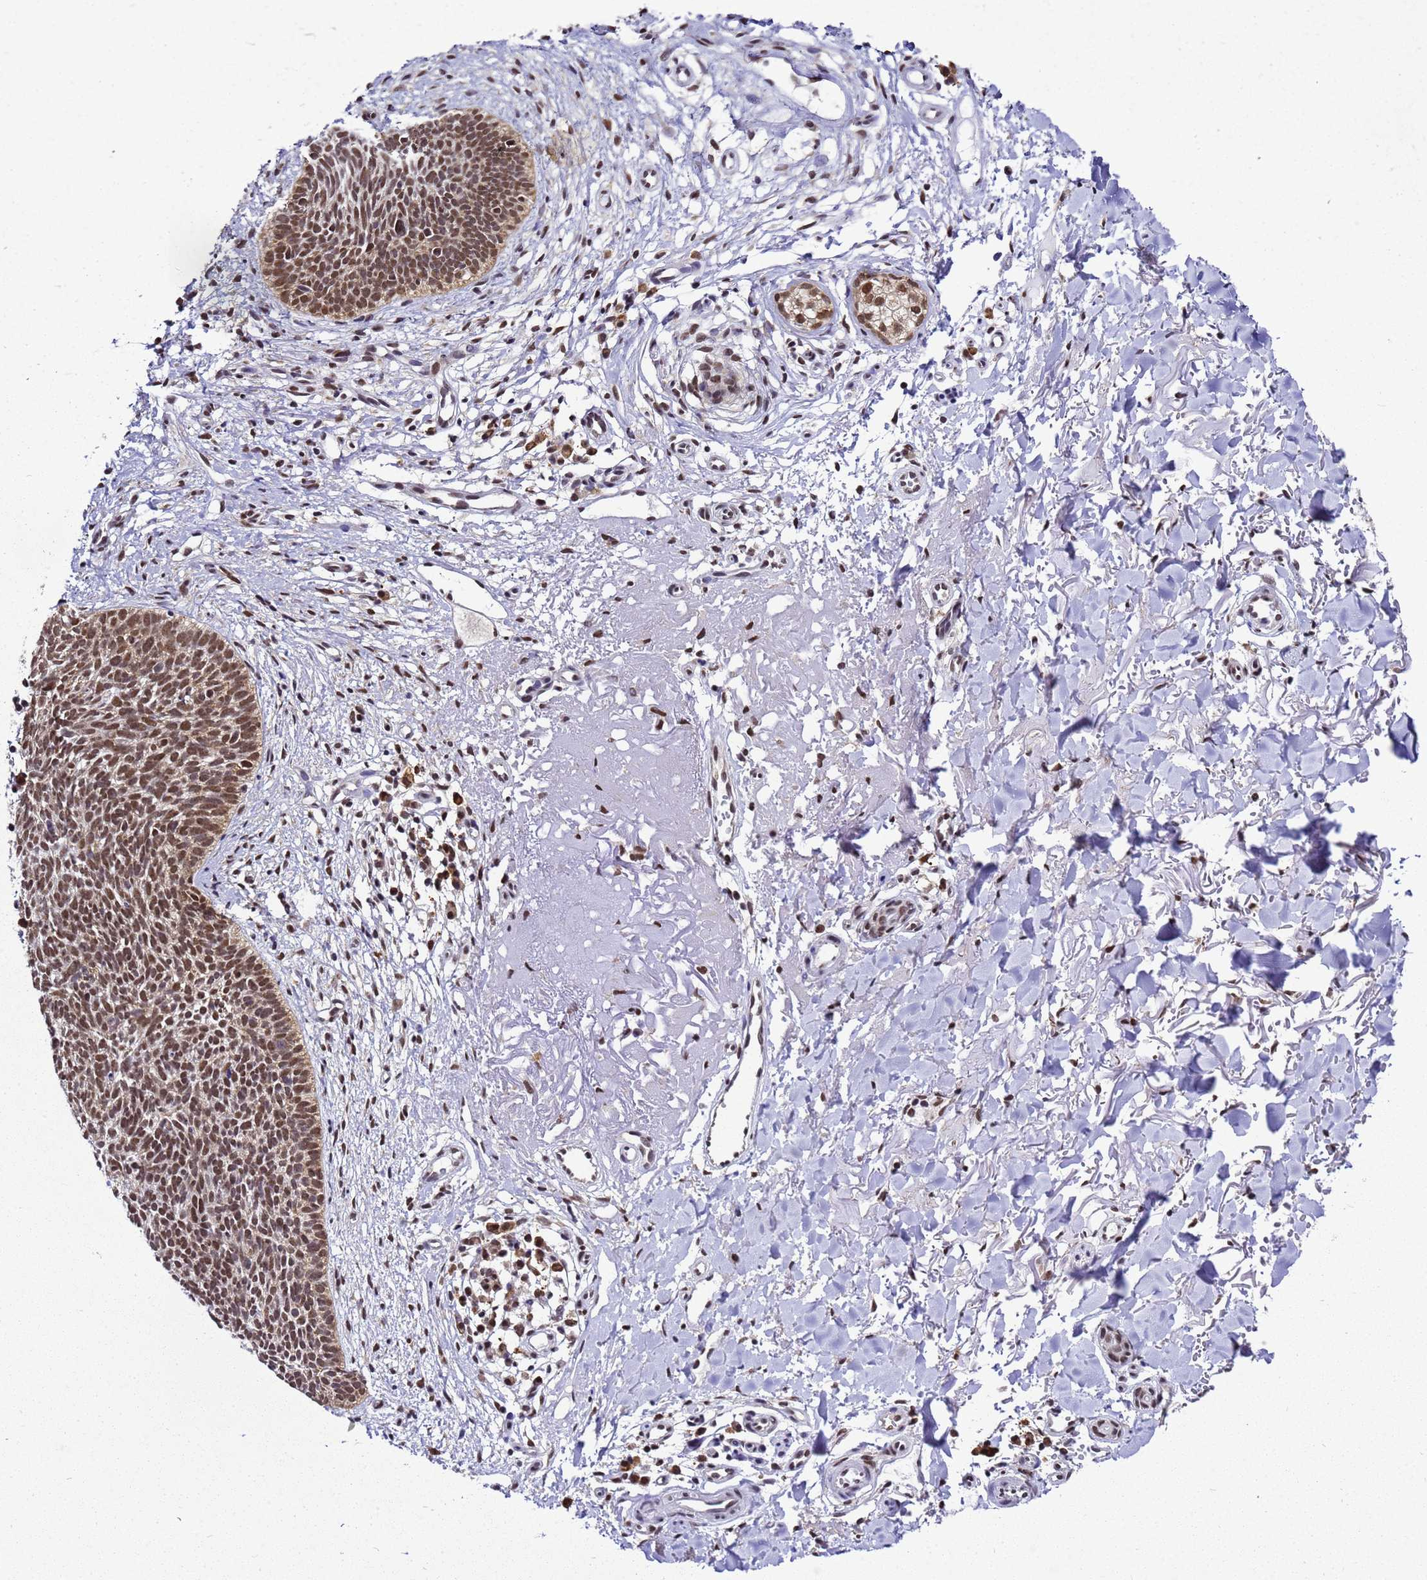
{"staining": {"intensity": "moderate", "quantity": ">75%", "location": "nuclear"}, "tissue": "skin cancer", "cell_type": "Tumor cells", "image_type": "cancer", "snomed": [{"axis": "morphology", "description": "Basal cell carcinoma"}, {"axis": "topography", "description": "Skin"}], "caption": "Protein staining shows moderate nuclear expression in approximately >75% of tumor cells in skin cancer (basal cell carcinoma).", "gene": "SMN1", "patient": {"sex": "male", "age": 84}}